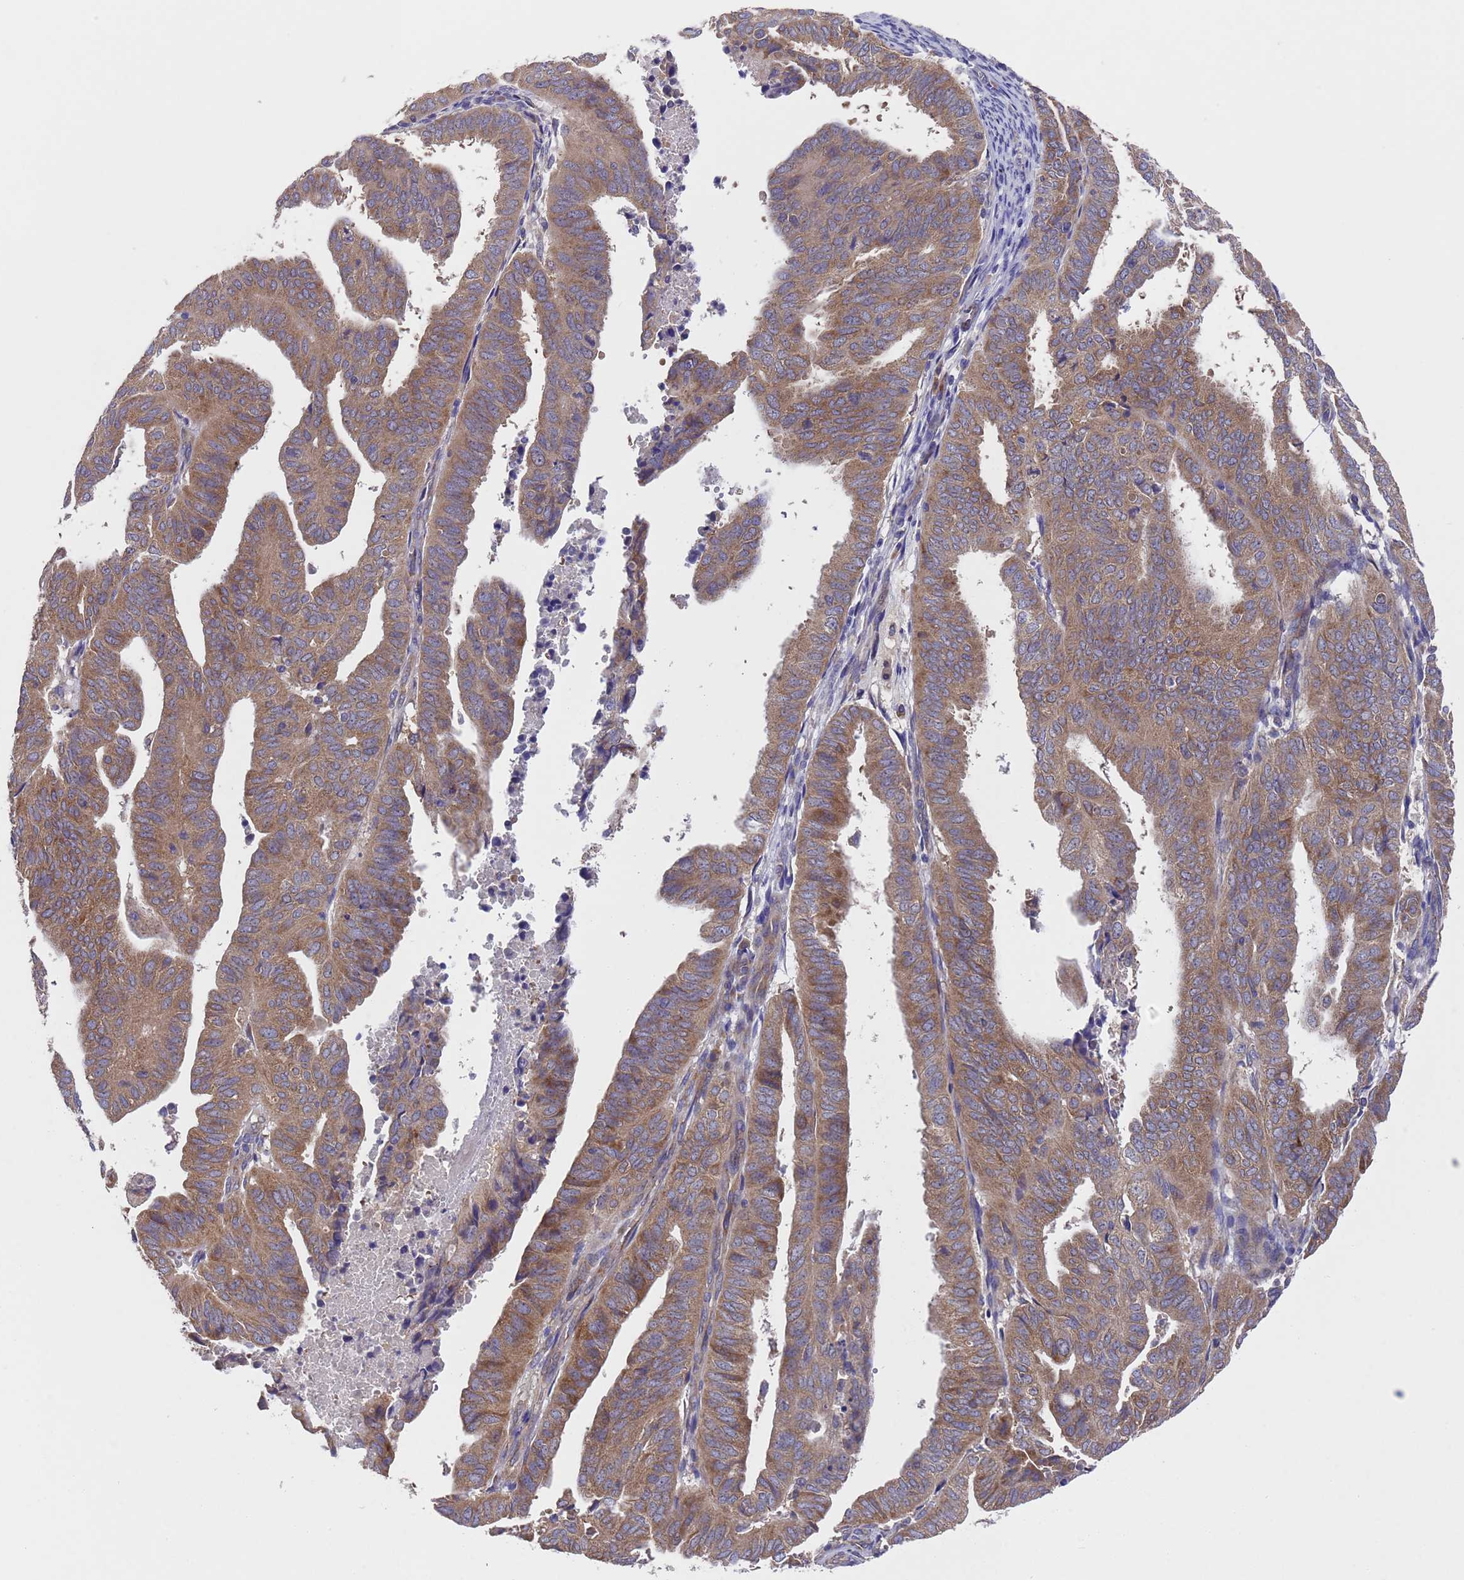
{"staining": {"intensity": "moderate", "quantity": ">75%", "location": "cytoplasmic/membranous"}, "tissue": "endometrial cancer", "cell_type": "Tumor cells", "image_type": "cancer", "snomed": [{"axis": "morphology", "description": "Adenocarcinoma, NOS"}, {"axis": "topography", "description": "Uterus"}], "caption": "Immunohistochemical staining of human endometrial adenocarcinoma reveals medium levels of moderate cytoplasmic/membranous positivity in about >75% of tumor cells. The staining is performed using DAB (3,3'-diaminobenzidine) brown chromogen to label protein expression. The nuclei are counter-stained blue using hematoxylin.", "gene": "DCAF12L2", "patient": {"sex": "female", "age": 77}}